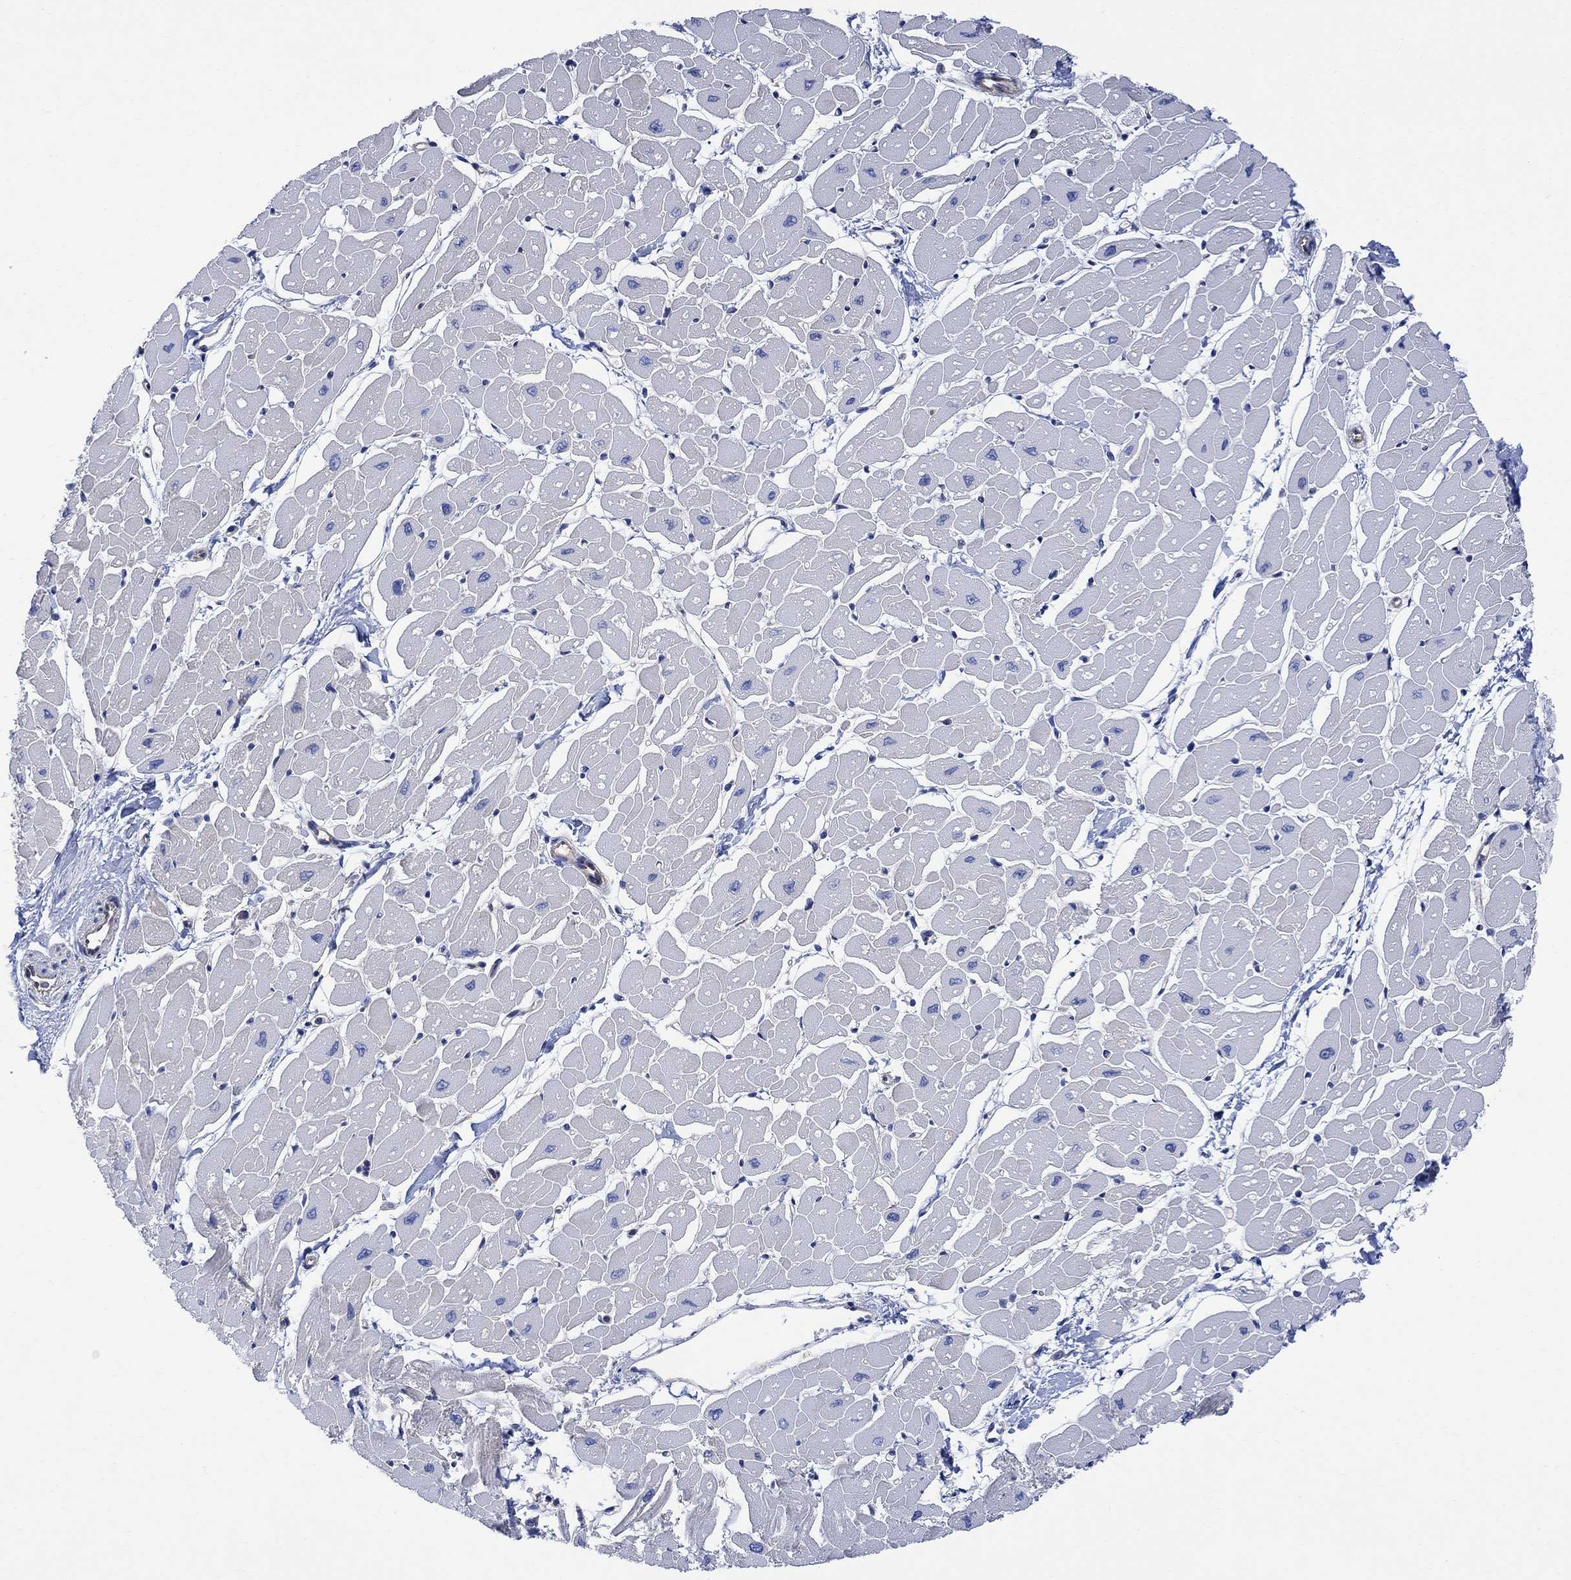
{"staining": {"intensity": "negative", "quantity": "none", "location": "none"}, "tissue": "heart muscle", "cell_type": "Cardiomyocytes", "image_type": "normal", "snomed": [{"axis": "morphology", "description": "Normal tissue, NOS"}, {"axis": "topography", "description": "Heart"}], "caption": "Immunohistochemical staining of normal human heart muscle shows no significant staining in cardiomyocytes. (Brightfield microscopy of DAB (3,3'-diaminobenzidine) immunohistochemistry at high magnification).", "gene": "GBP5", "patient": {"sex": "male", "age": 57}}